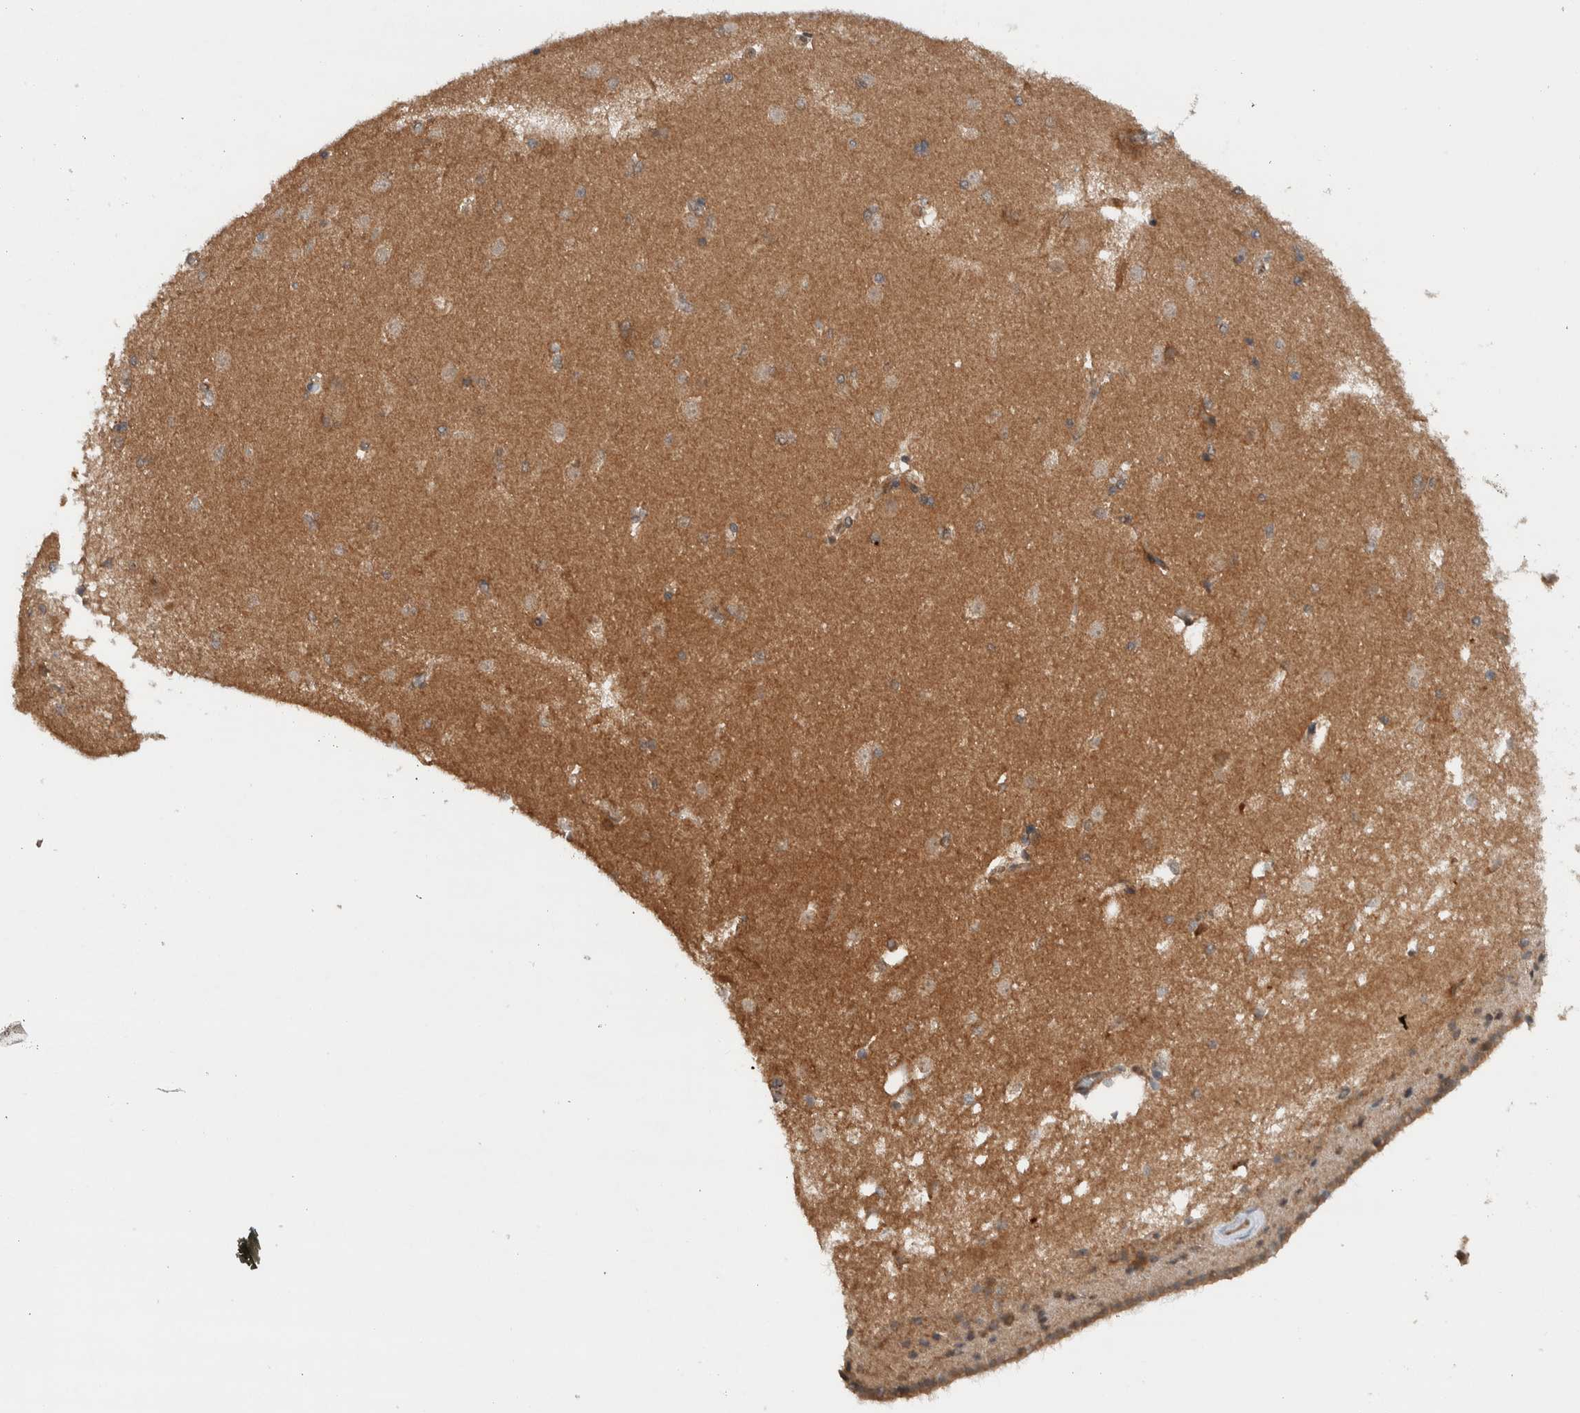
{"staining": {"intensity": "moderate", "quantity": "<25%", "location": "cytoplasmic/membranous"}, "tissue": "caudate", "cell_type": "Glial cells", "image_type": "normal", "snomed": [{"axis": "morphology", "description": "Normal tissue, NOS"}, {"axis": "topography", "description": "Lateral ventricle wall"}], "caption": "IHC image of unremarkable caudate: human caudate stained using IHC displays low levels of moderate protein expression localized specifically in the cytoplasmic/membranous of glial cells, appearing as a cytoplasmic/membranous brown color.", "gene": "KLHL6", "patient": {"sex": "female", "age": 19}}